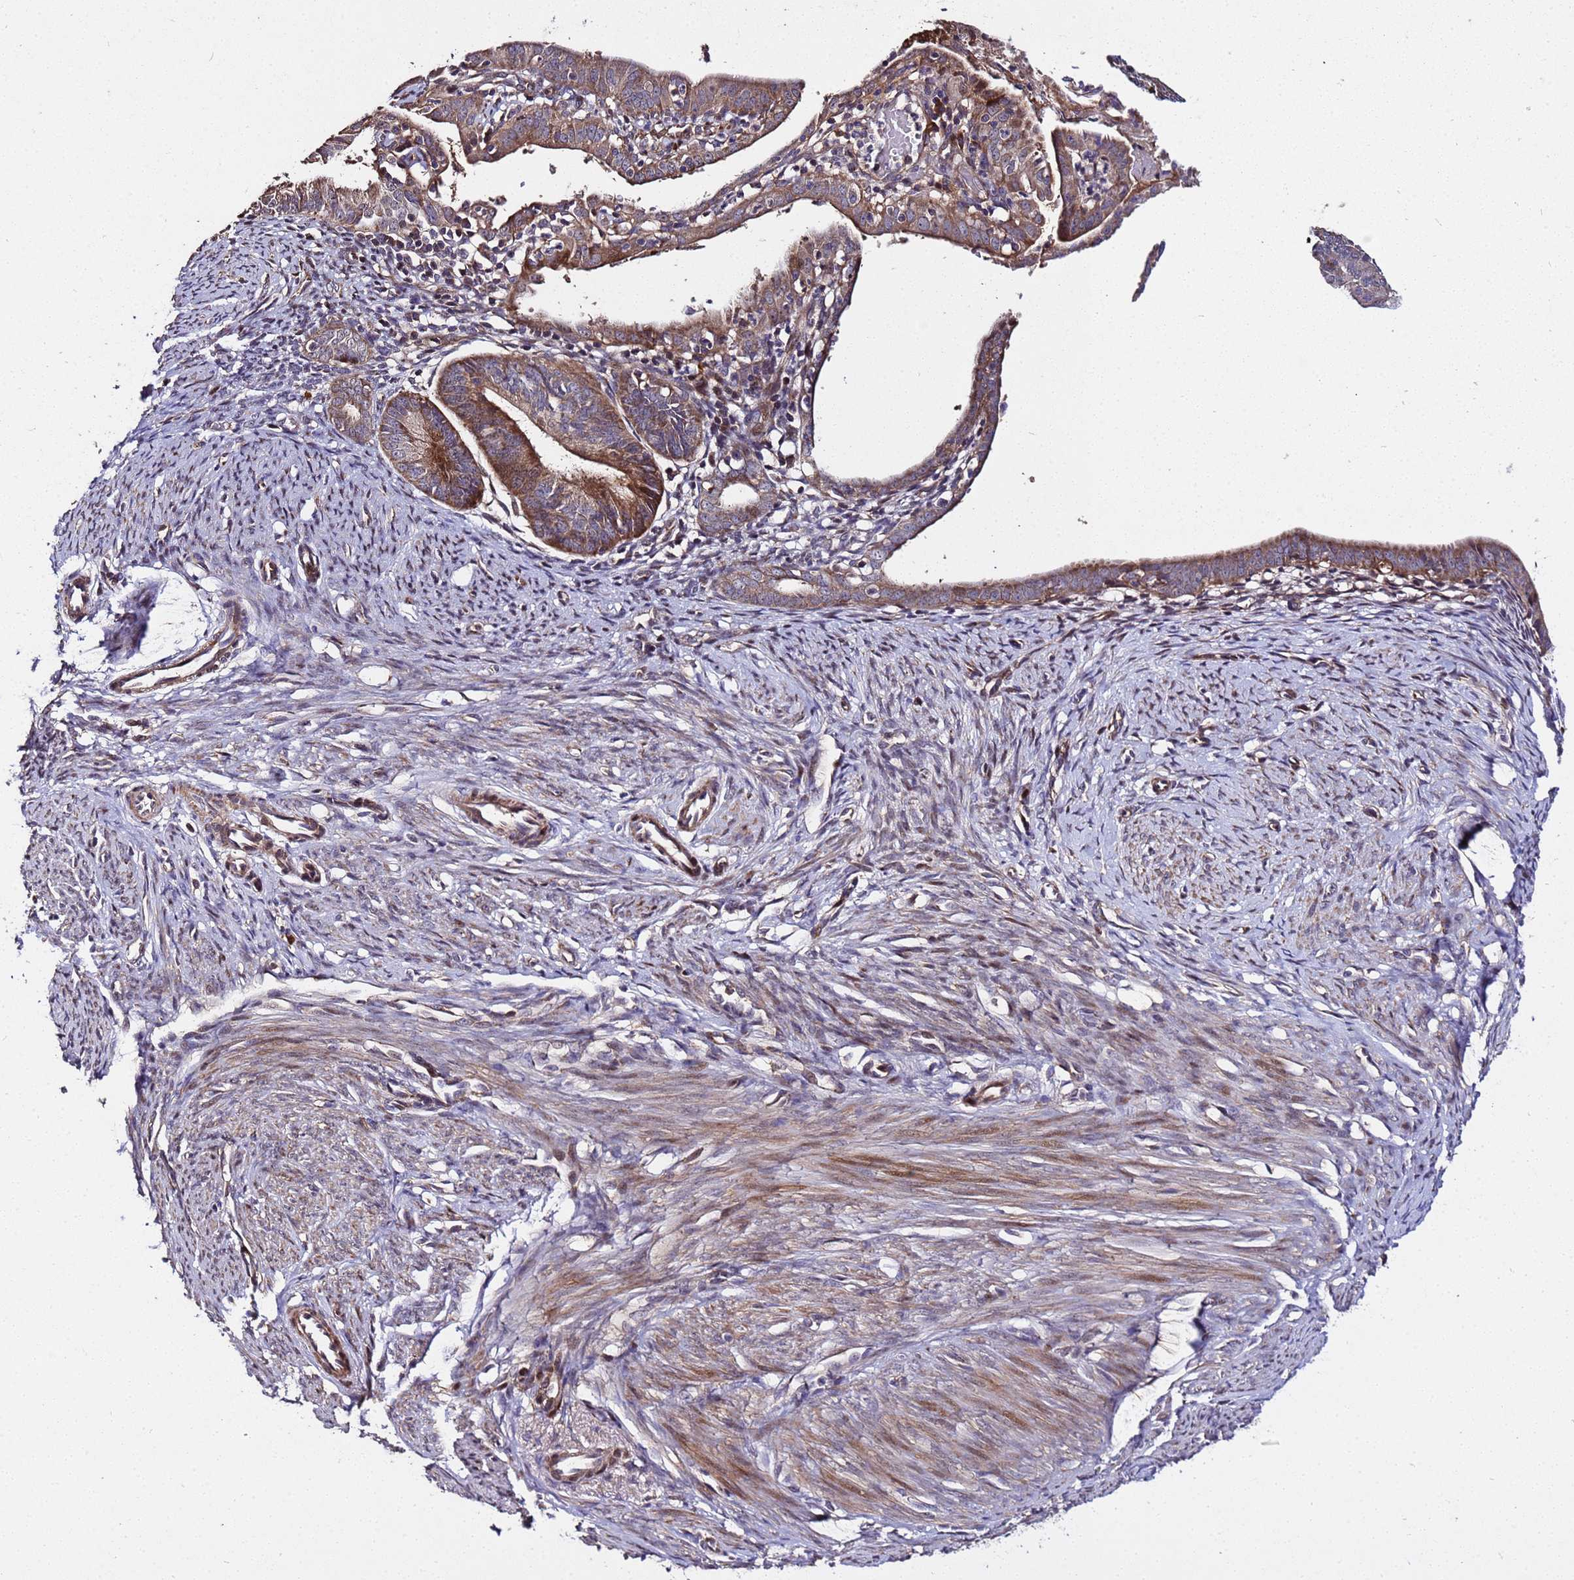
{"staining": {"intensity": "moderate", "quantity": ">75%", "location": "cytoplasmic/membranous"}, "tissue": "endometrial cancer", "cell_type": "Tumor cells", "image_type": "cancer", "snomed": [{"axis": "morphology", "description": "Adenocarcinoma, NOS"}, {"axis": "topography", "description": "Endometrium"}], "caption": "Protein expression by immunohistochemistry (IHC) displays moderate cytoplasmic/membranous positivity in approximately >75% of tumor cells in endometrial cancer (adenocarcinoma).", "gene": "WNK4", "patient": {"sex": "female", "age": 51}}